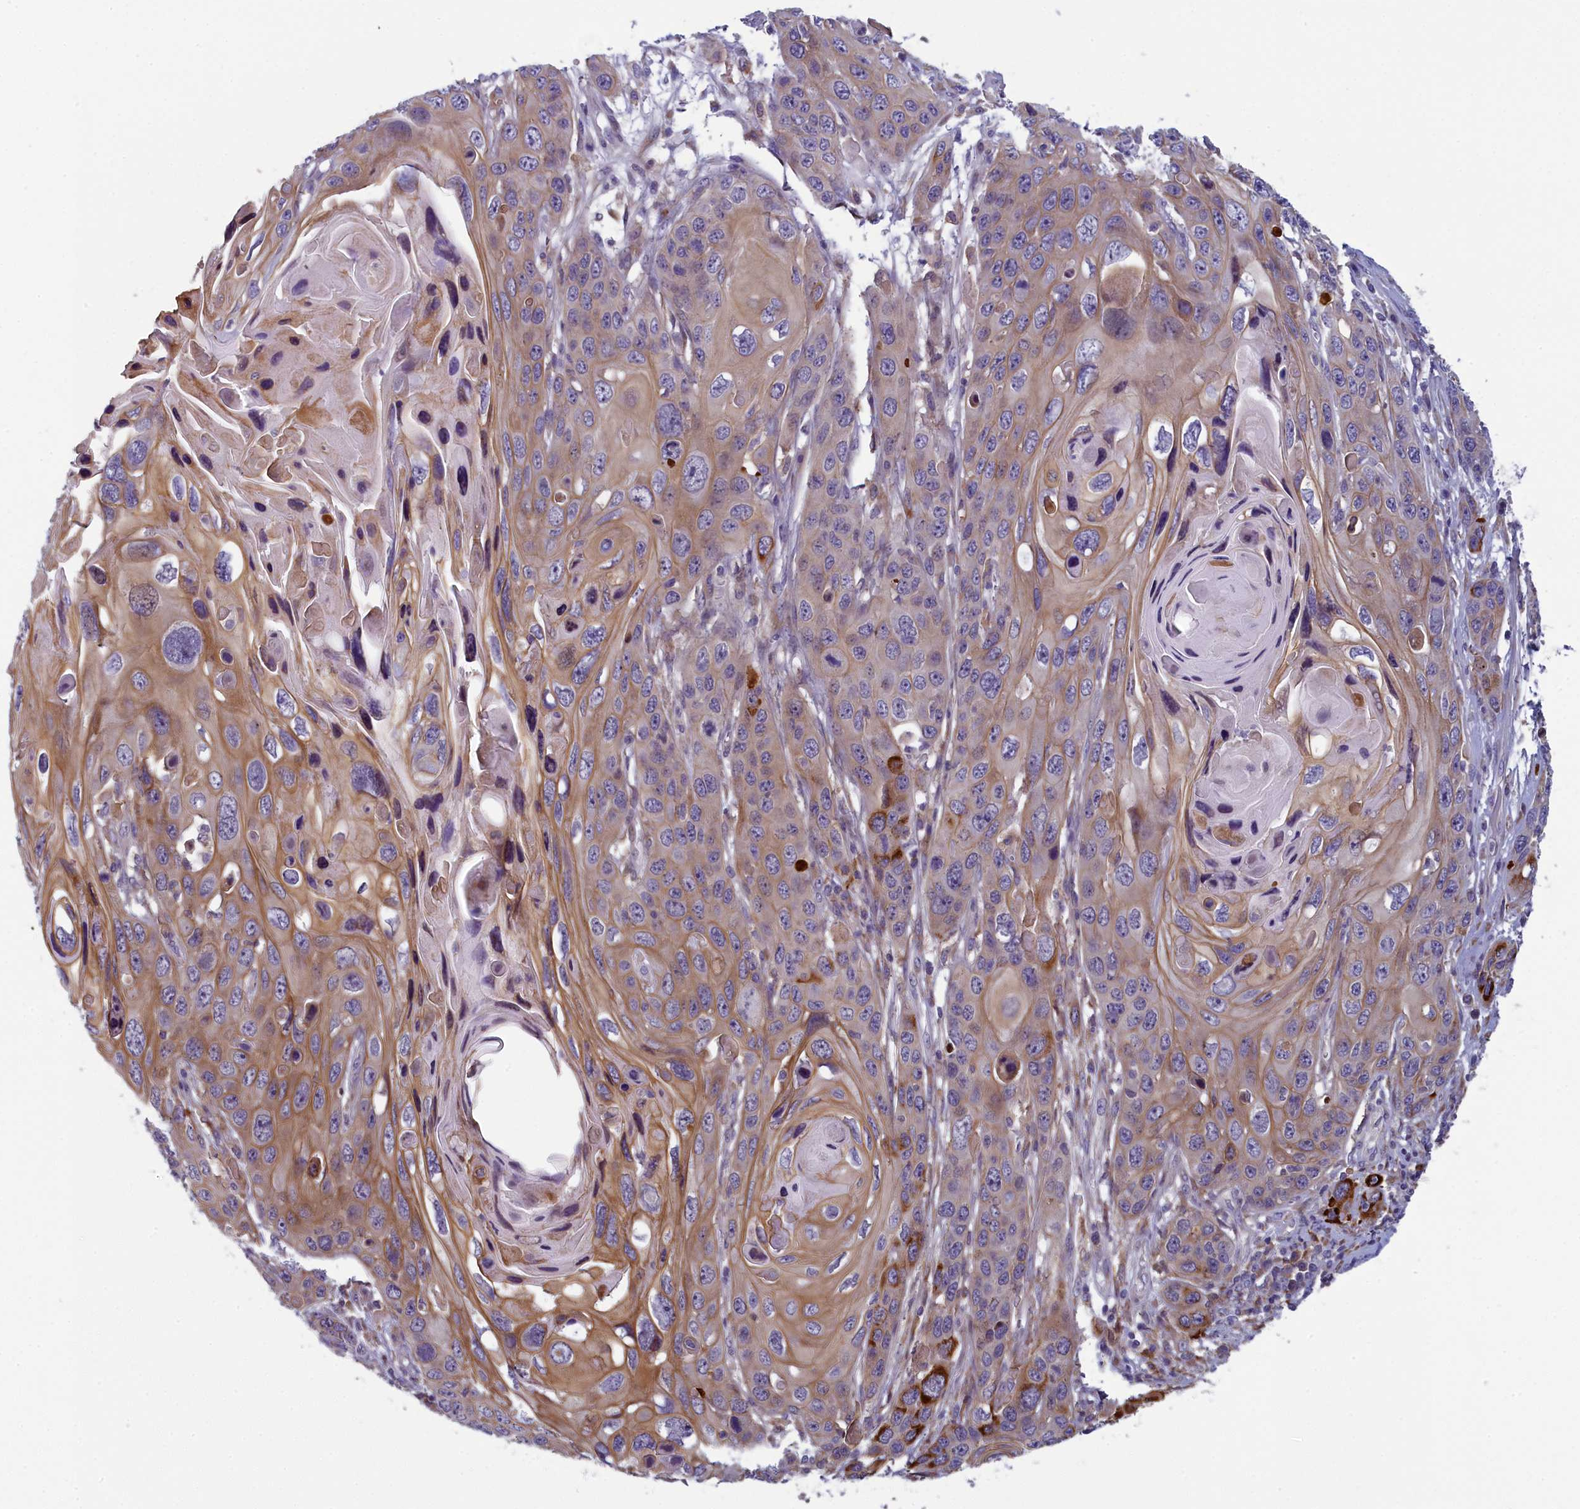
{"staining": {"intensity": "moderate", "quantity": ">75%", "location": "cytoplasmic/membranous"}, "tissue": "skin cancer", "cell_type": "Tumor cells", "image_type": "cancer", "snomed": [{"axis": "morphology", "description": "Squamous cell carcinoma, NOS"}, {"axis": "topography", "description": "Skin"}], "caption": "High-magnification brightfield microscopy of skin cancer (squamous cell carcinoma) stained with DAB (brown) and counterstained with hematoxylin (blue). tumor cells exhibit moderate cytoplasmic/membranous staining is identified in about>75% of cells.", "gene": "ANKRD39", "patient": {"sex": "male", "age": 55}}